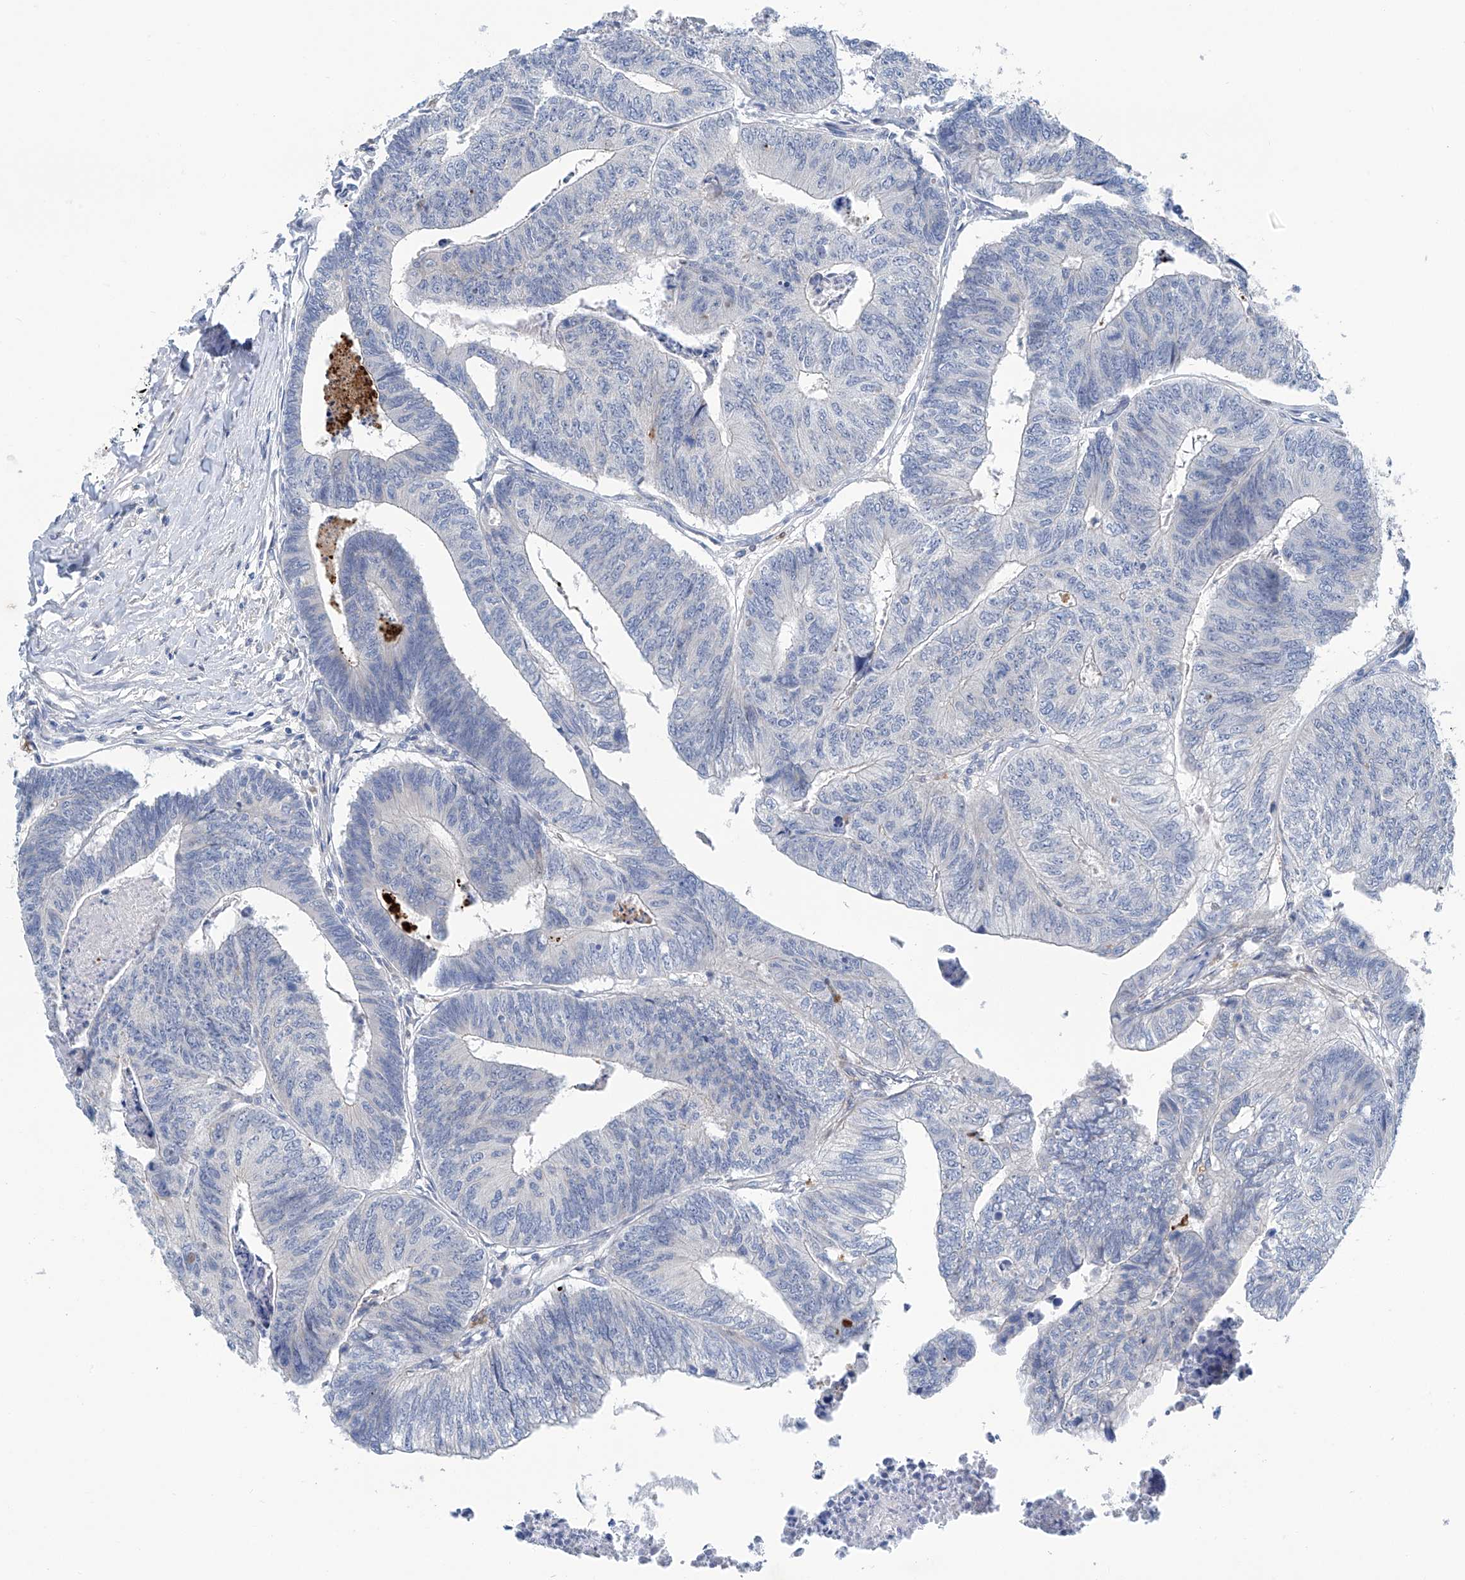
{"staining": {"intensity": "negative", "quantity": "none", "location": "none"}, "tissue": "colorectal cancer", "cell_type": "Tumor cells", "image_type": "cancer", "snomed": [{"axis": "morphology", "description": "Adenocarcinoma, NOS"}, {"axis": "topography", "description": "Colon"}], "caption": "Immunohistochemistry (IHC) histopathology image of neoplastic tissue: colorectal adenocarcinoma stained with DAB (3,3'-diaminobenzidine) exhibits no significant protein staining in tumor cells.", "gene": "CEP85L", "patient": {"sex": "female", "age": 67}}